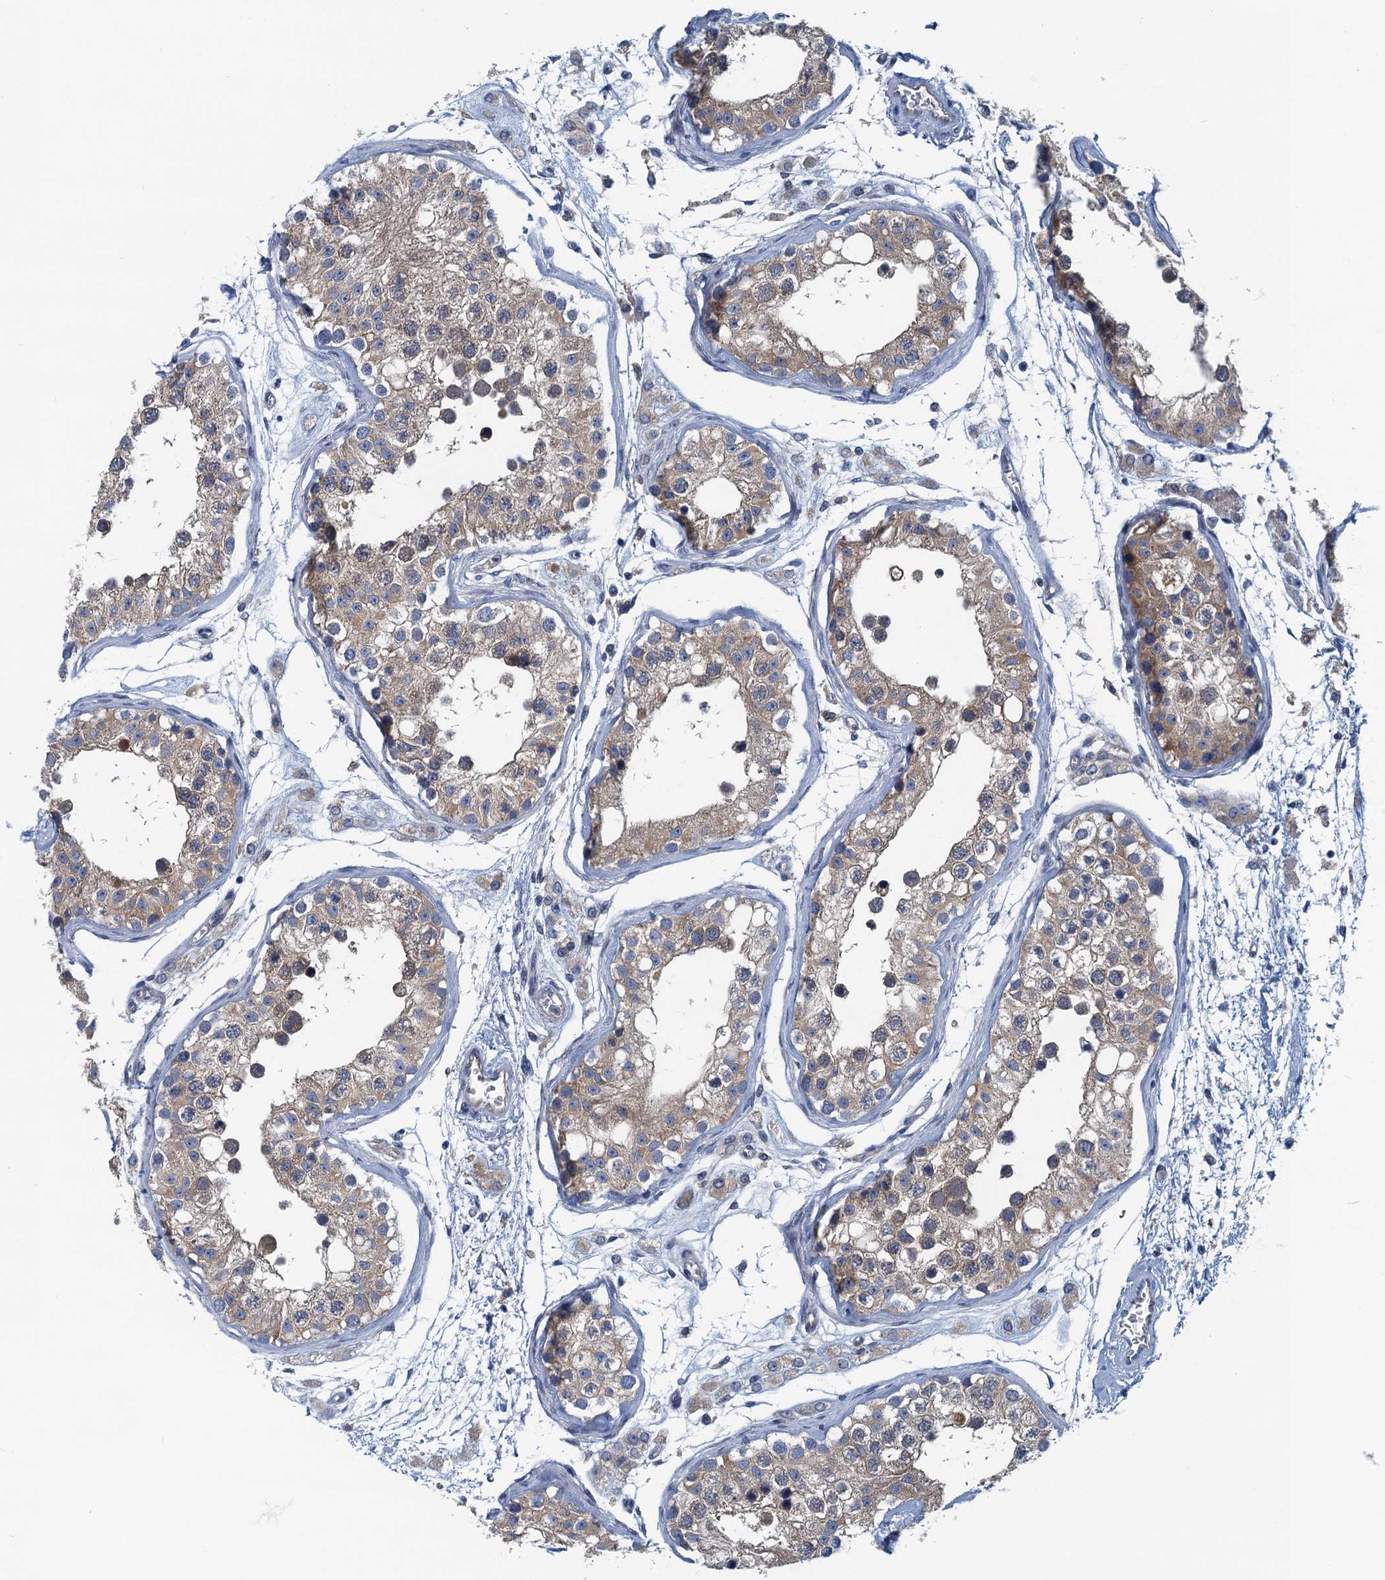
{"staining": {"intensity": "weak", "quantity": "25%-75%", "location": "cytoplasmic/membranous"}, "tissue": "testis", "cell_type": "Cells in seminiferous ducts", "image_type": "normal", "snomed": [{"axis": "morphology", "description": "Normal tissue, NOS"}, {"axis": "morphology", "description": "Adenocarcinoma, metastatic, NOS"}, {"axis": "topography", "description": "Testis"}], "caption": "An image of human testis stained for a protein shows weak cytoplasmic/membranous brown staining in cells in seminiferous ducts.", "gene": "MYDGF", "patient": {"sex": "male", "age": 26}}